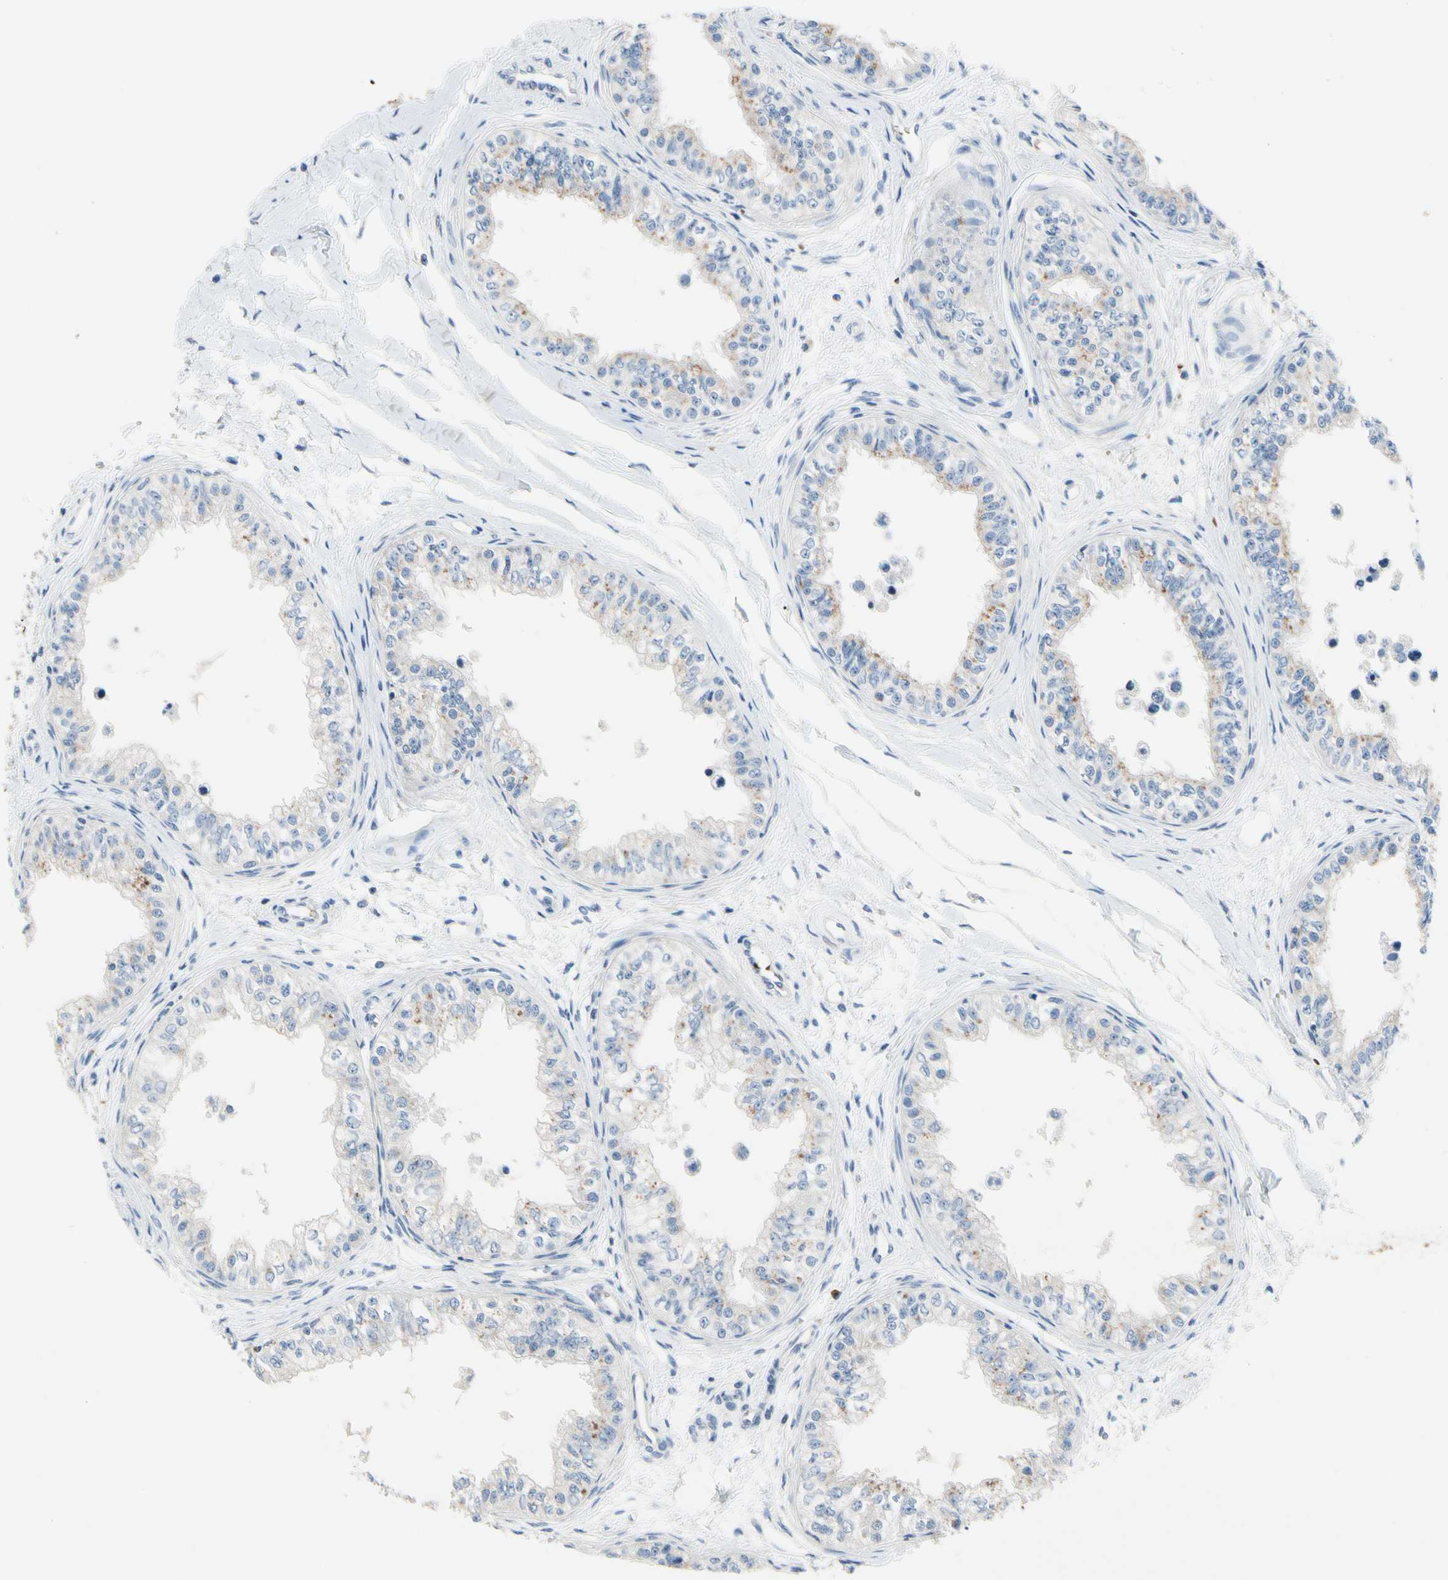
{"staining": {"intensity": "strong", "quantity": "25%-75%", "location": "cytoplasmic/membranous"}, "tissue": "epididymis", "cell_type": "Glandular cells", "image_type": "normal", "snomed": [{"axis": "morphology", "description": "Normal tissue, NOS"}, {"axis": "morphology", "description": "Adenocarcinoma, metastatic, NOS"}, {"axis": "topography", "description": "Testis"}, {"axis": "topography", "description": "Epididymis"}], "caption": "Glandular cells exhibit strong cytoplasmic/membranous expression in approximately 25%-75% of cells in unremarkable epididymis. (IHC, brightfield microscopy, high magnification).", "gene": "RETSAT", "patient": {"sex": "male", "age": 26}}